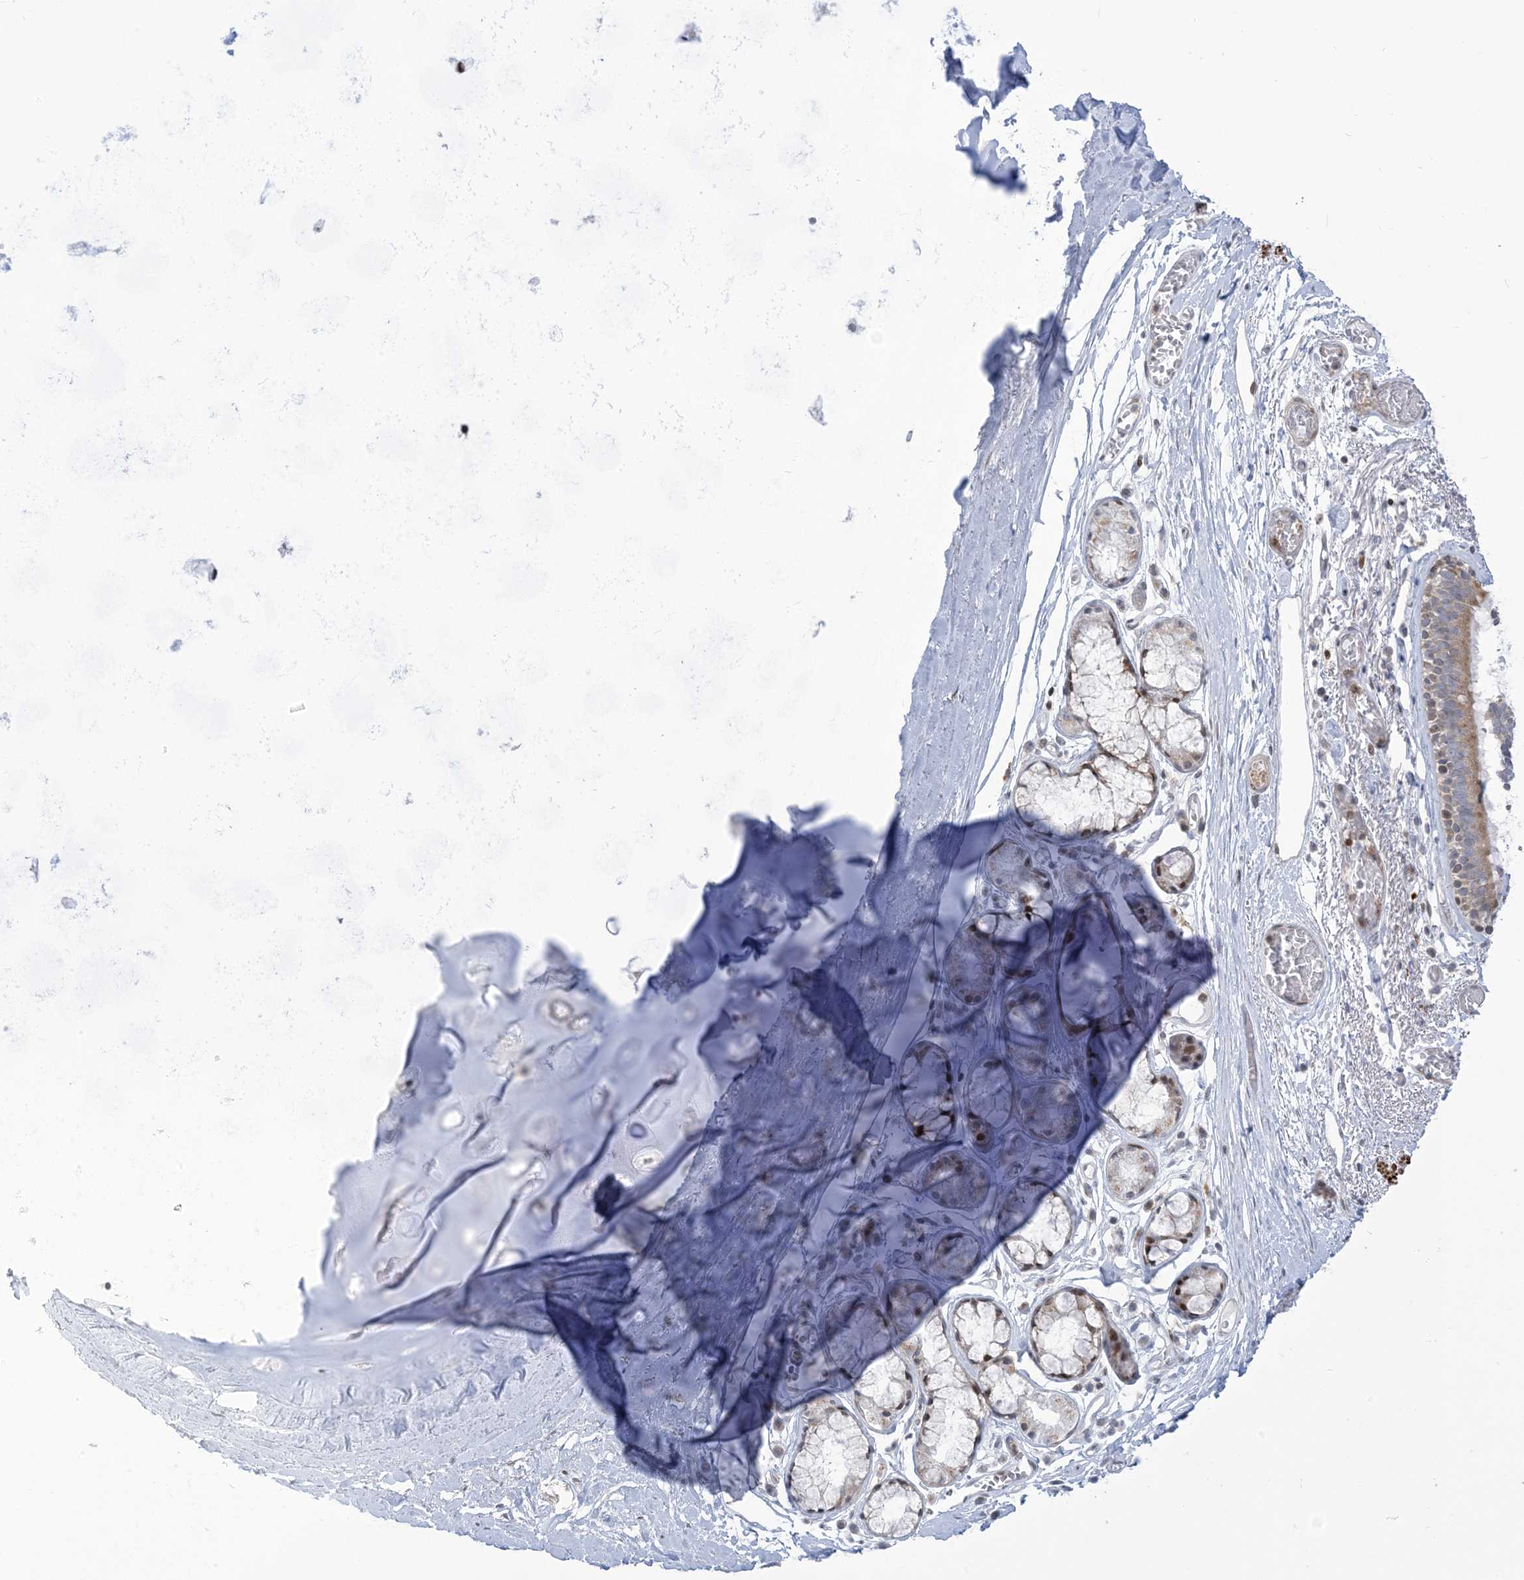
{"staining": {"intensity": "weak", "quantity": "<25%", "location": "cytoplasmic/membranous"}, "tissue": "bronchus", "cell_type": "Respiratory epithelial cells", "image_type": "normal", "snomed": [{"axis": "morphology", "description": "Normal tissue, NOS"}, {"axis": "topography", "description": "Bronchus"}, {"axis": "topography", "description": "Lung"}], "caption": "This is a micrograph of IHC staining of normal bronchus, which shows no expression in respiratory epithelial cells. Nuclei are stained in blue.", "gene": "AFTPH", "patient": {"sex": "male", "age": 56}}